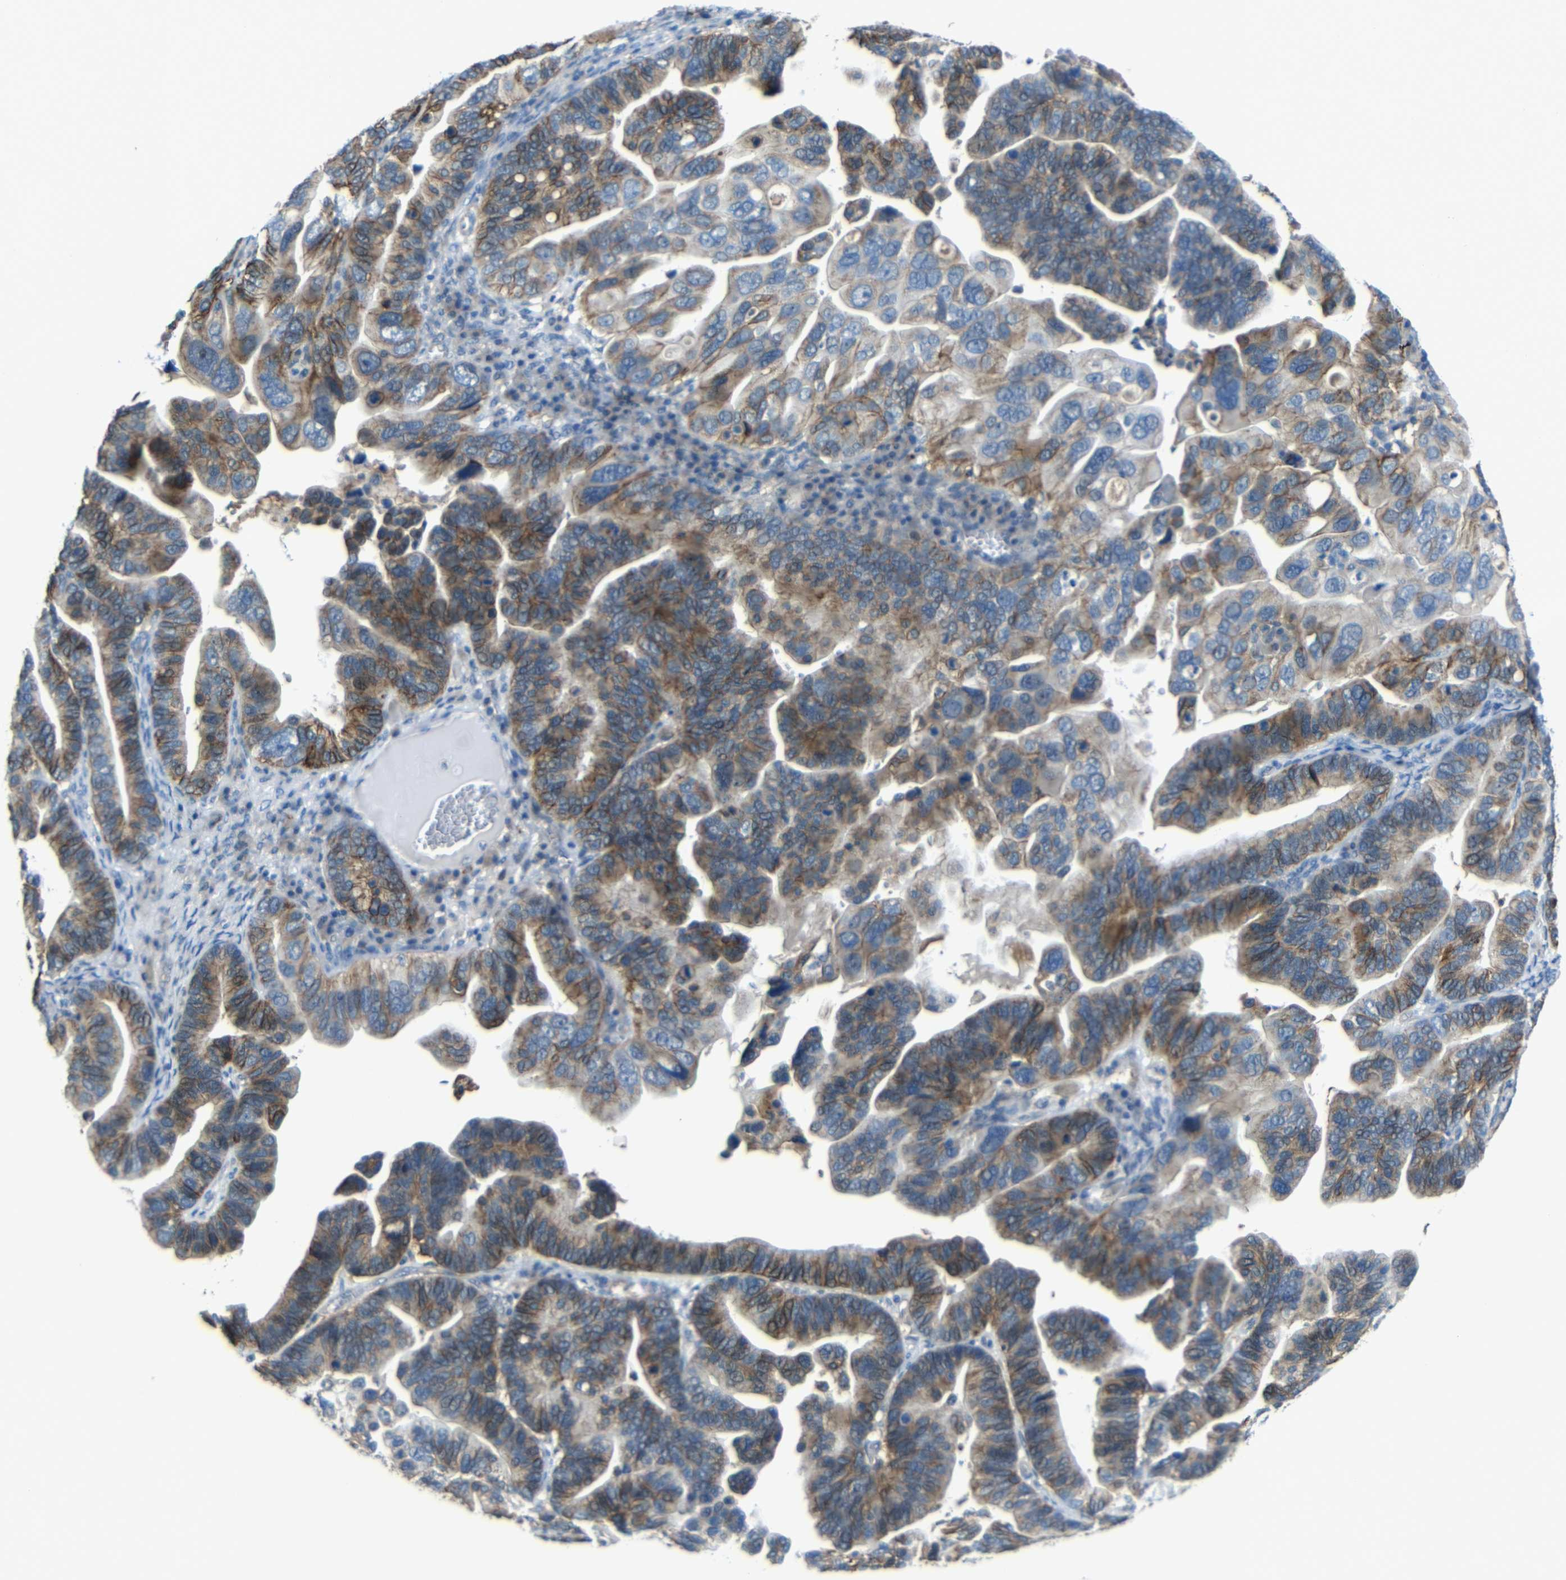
{"staining": {"intensity": "moderate", "quantity": "25%-75%", "location": "cytoplasmic/membranous"}, "tissue": "ovarian cancer", "cell_type": "Tumor cells", "image_type": "cancer", "snomed": [{"axis": "morphology", "description": "Cystadenocarcinoma, serous, NOS"}, {"axis": "topography", "description": "Ovary"}], "caption": "The photomicrograph demonstrates a brown stain indicating the presence of a protein in the cytoplasmic/membranous of tumor cells in ovarian cancer.", "gene": "ZNF90", "patient": {"sex": "female", "age": 56}}